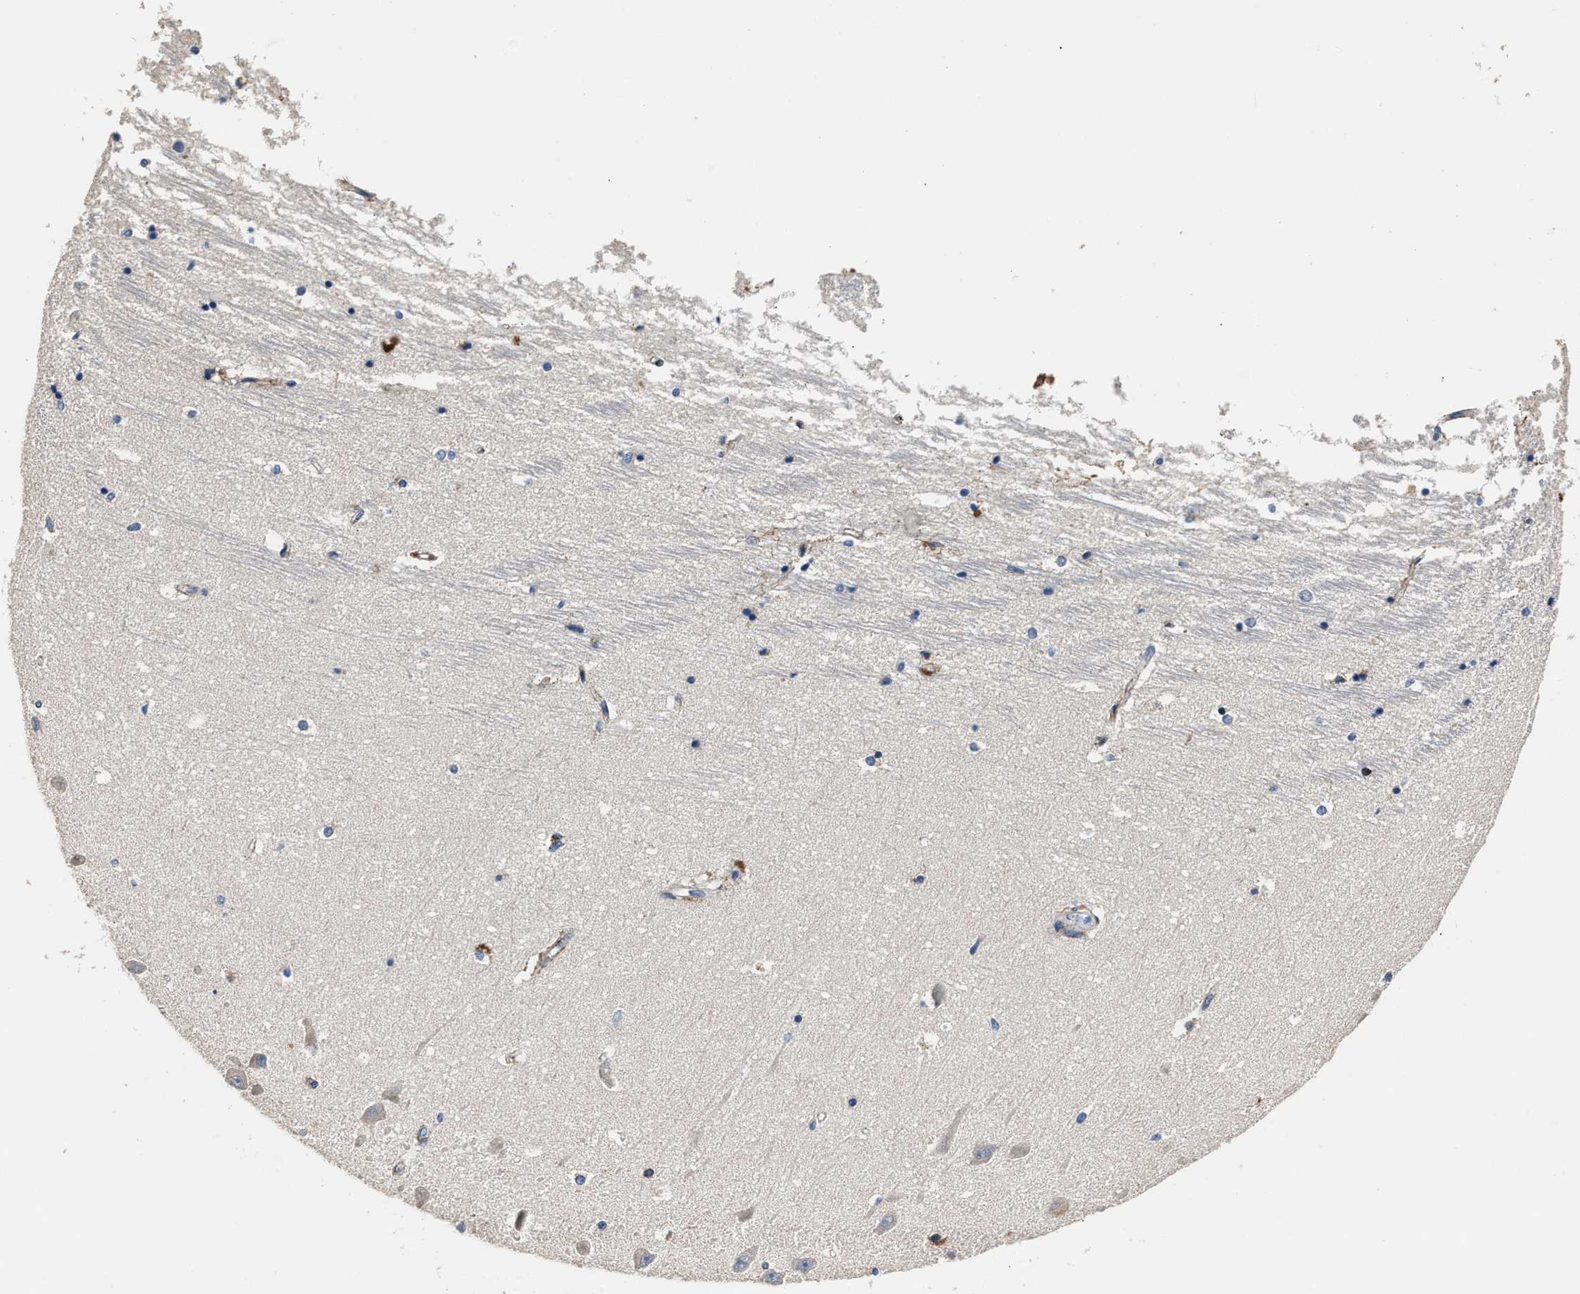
{"staining": {"intensity": "weak", "quantity": "<25%", "location": "cytoplasmic/membranous"}, "tissue": "hippocampus", "cell_type": "Glial cells", "image_type": "normal", "snomed": [{"axis": "morphology", "description": "Normal tissue, NOS"}, {"axis": "topography", "description": "Hippocampus"}], "caption": "This photomicrograph is of normal hippocampus stained with IHC to label a protein in brown with the nuclei are counter-stained blue. There is no positivity in glial cells.", "gene": "DNAJC24", "patient": {"sex": "male", "age": 45}}